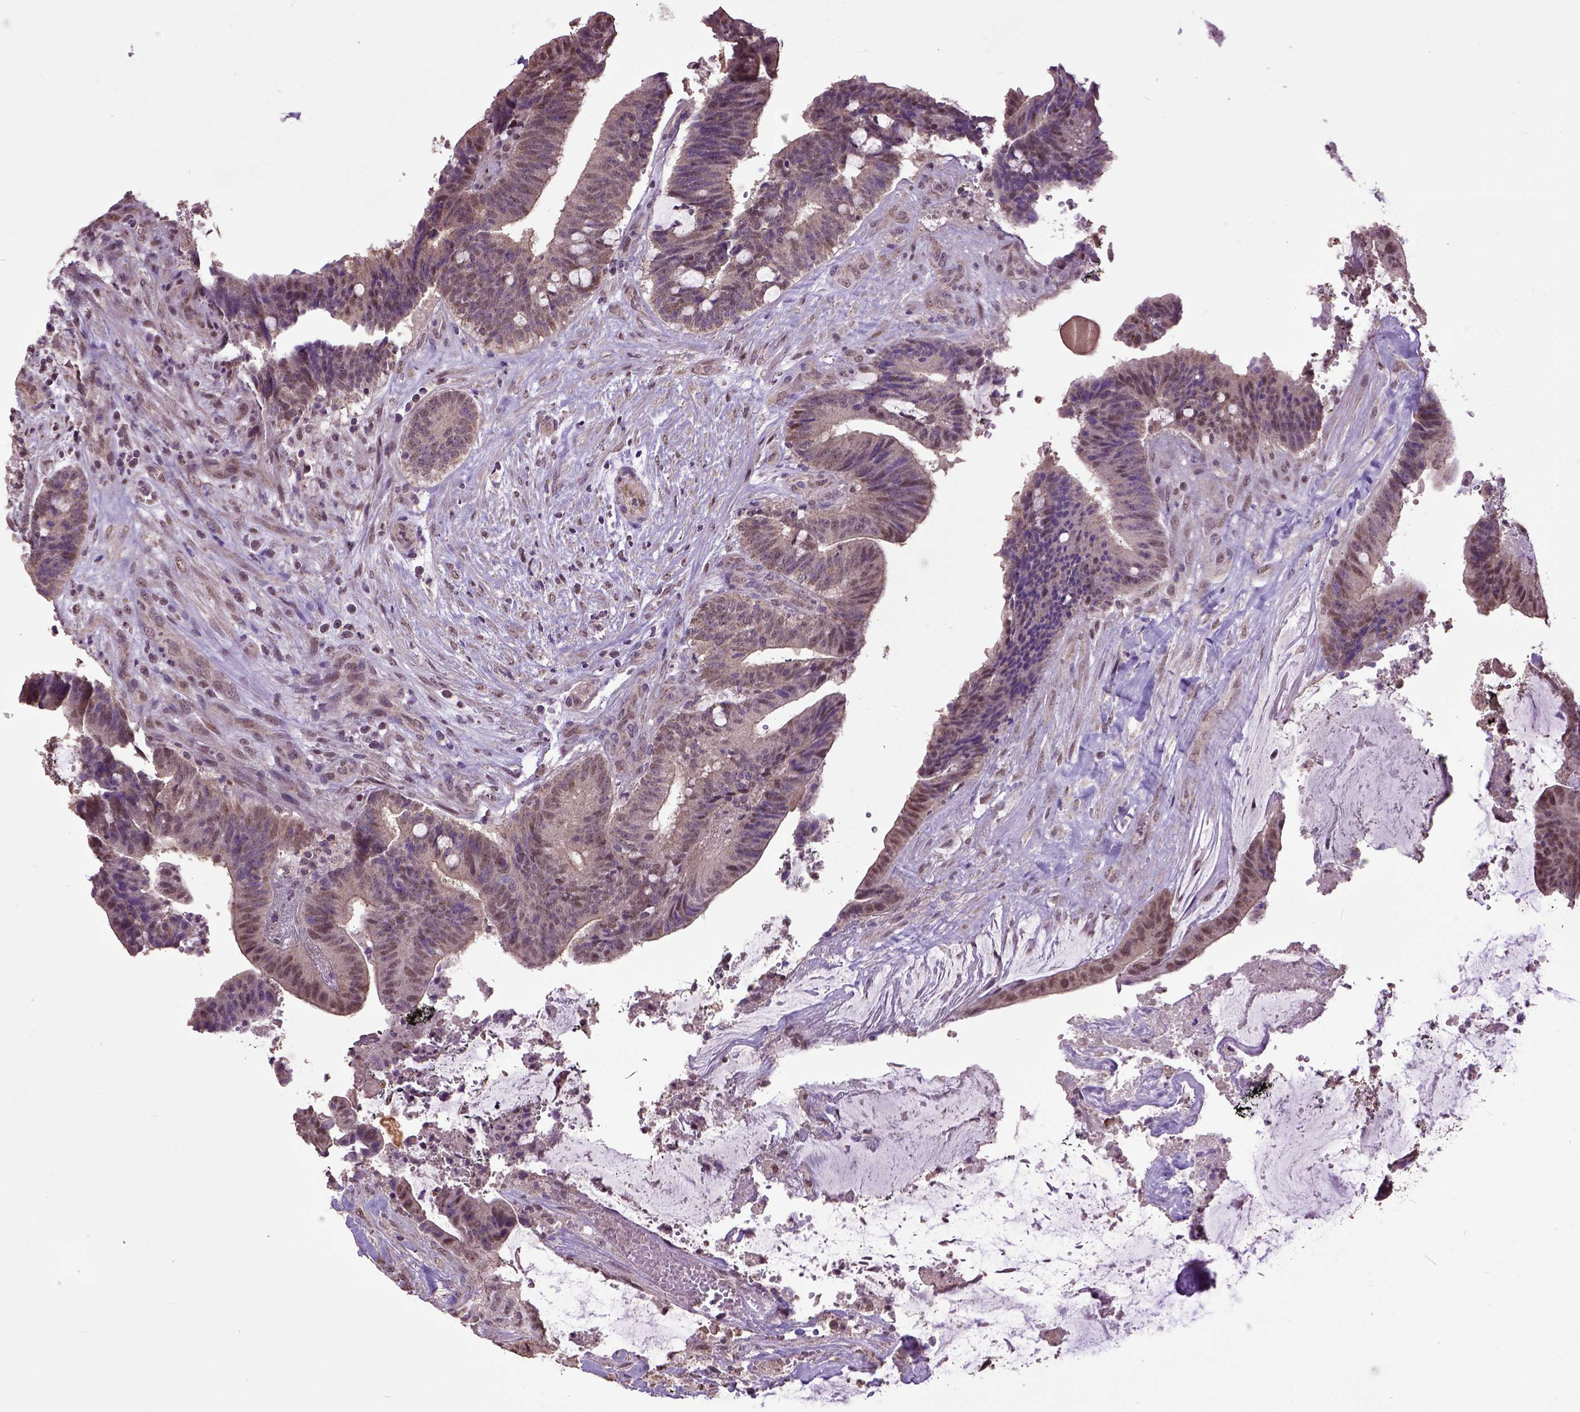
{"staining": {"intensity": "moderate", "quantity": "25%-75%", "location": "nuclear"}, "tissue": "colorectal cancer", "cell_type": "Tumor cells", "image_type": "cancer", "snomed": [{"axis": "morphology", "description": "Adenocarcinoma, NOS"}, {"axis": "topography", "description": "Colon"}], "caption": "Protein expression analysis of human colorectal cancer (adenocarcinoma) reveals moderate nuclear positivity in approximately 25%-75% of tumor cells.", "gene": "UBA3", "patient": {"sex": "female", "age": 43}}